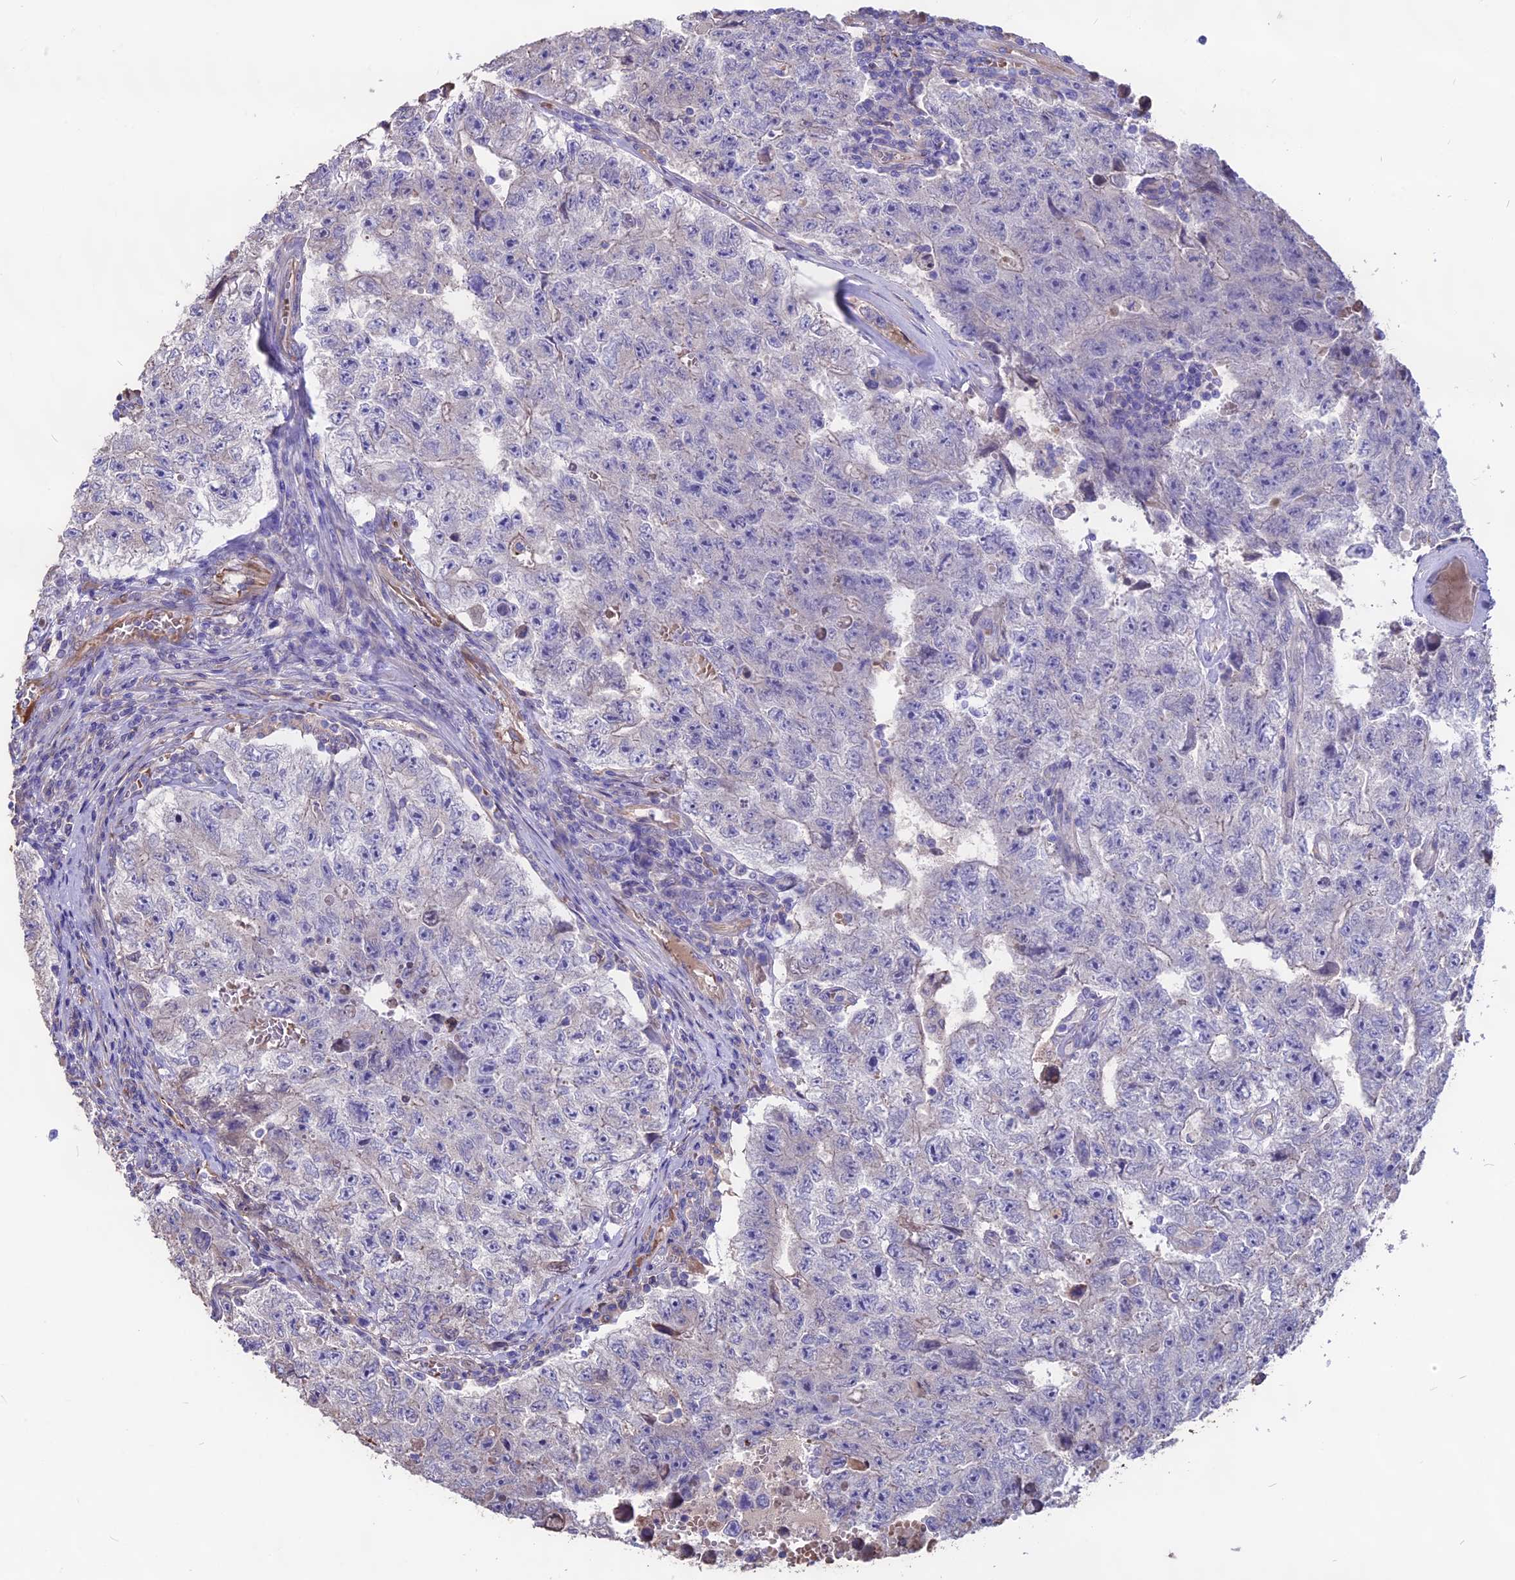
{"staining": {"intensity": "negative", "quantity": "none", "location": "none"}, "tissue": "testis cancer", "cell_type": "Tumor cells", "image_type": "cancer", "snomed": [{"axis": "morphology", "description": "Carcinoma, Embryonal, NOS"}, {"axis": "topography", "description": "Testis"}], "caption": "Immunohistochemistry of human embryonal carcinoma (testis) displays no positivity in tumor cells.", "gene": "SEH1L", "patient": {"sex": "male", "age": 17}}